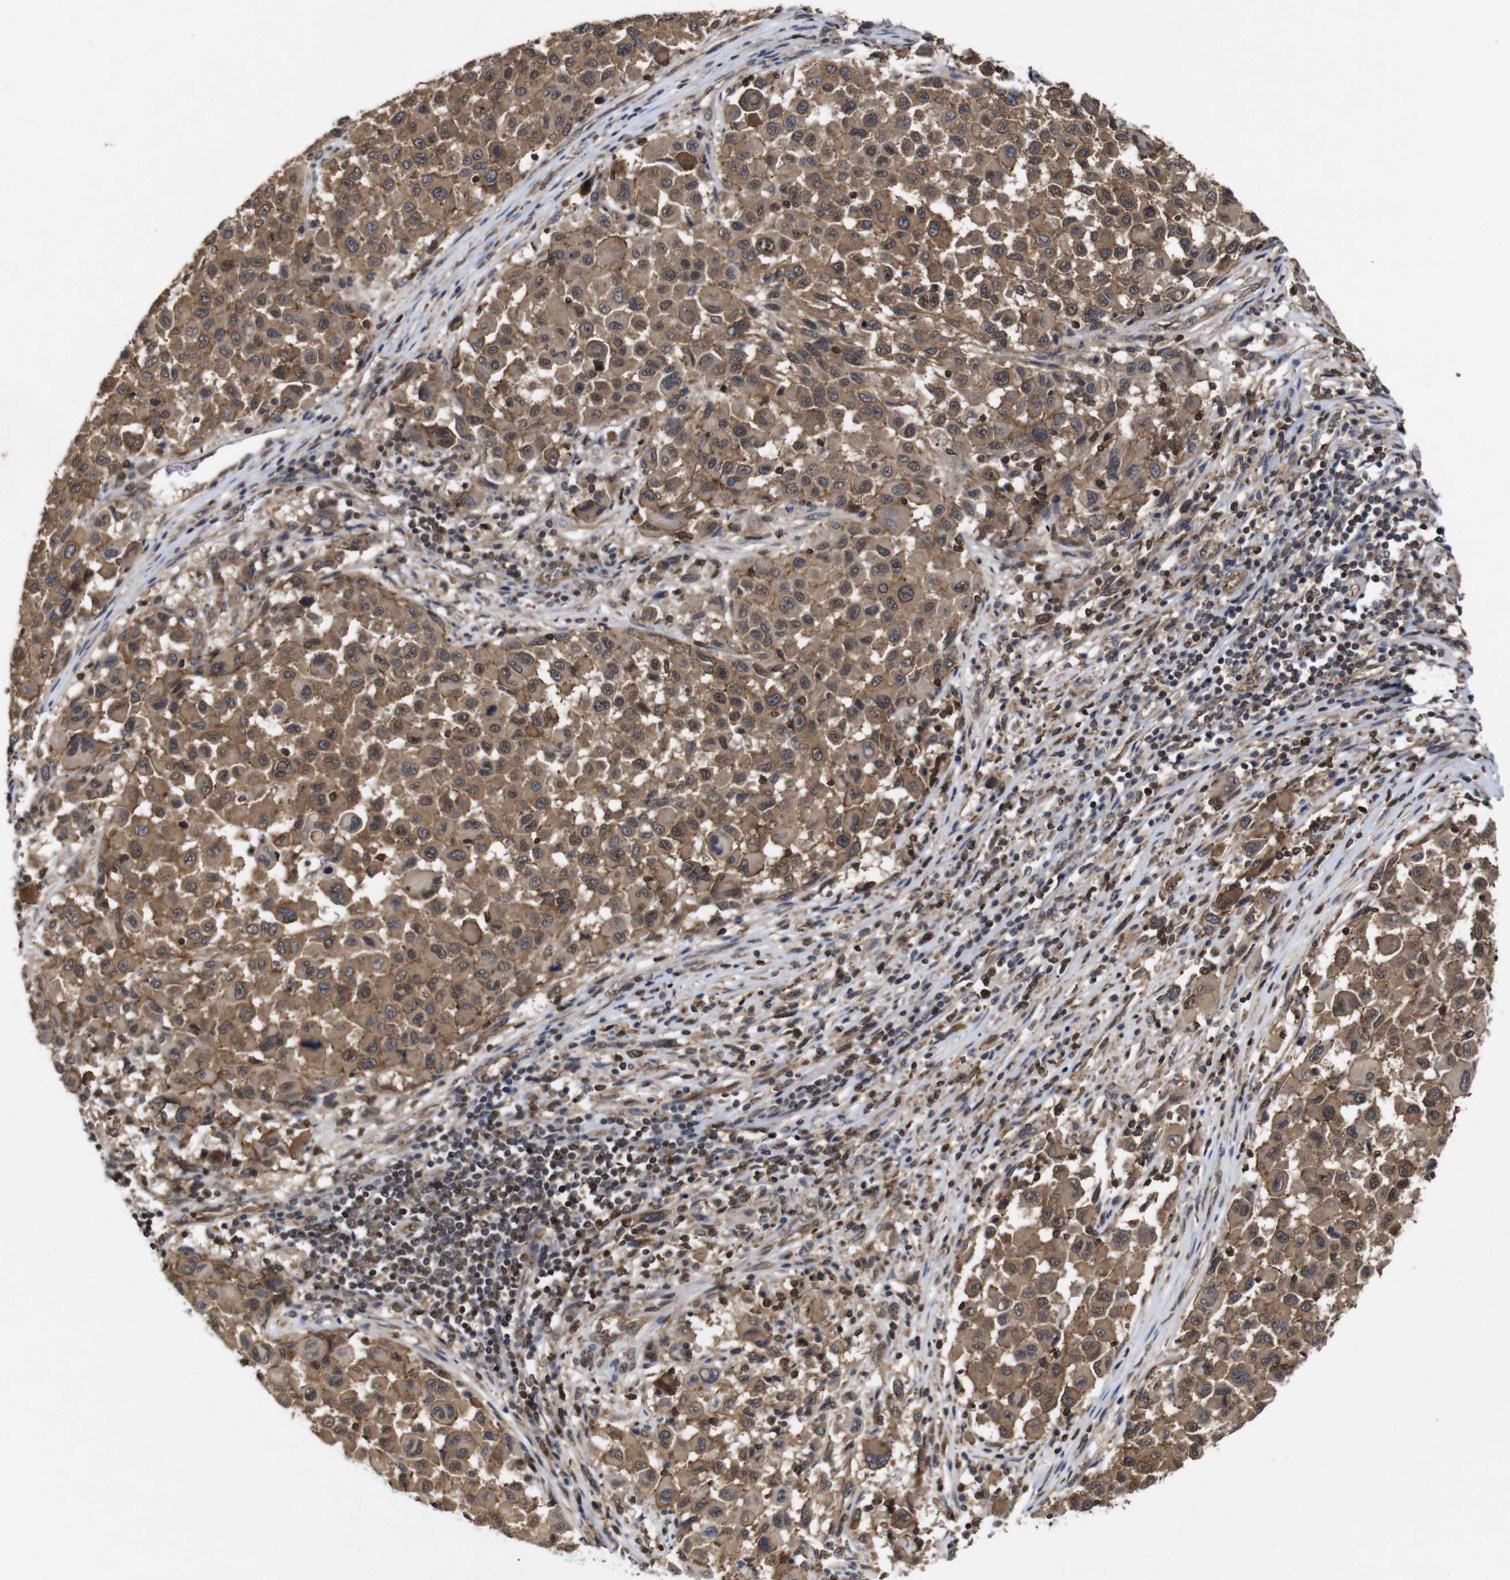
{"staining": {"intensity": "moderate", "quantity": ">75%", "location": "cytoplasmic/membranous"}, "tissue": "melanoma", "cell_type": "Tumor cells", "image_type": "cancer", "snomed": [{"axis": "morphology", "description": "Malignant melanoma, Metastatic site"}, {"axis": "topography", "description": "Lymph node"}], "caption": "Tumor cells reveal medium levels of moderate cytoplasmic/membranous expression in approximately >75% of cells in human malignant melanoma (metastatic site).", "gene": "NANOS1", "patient": {"sex": "male", "age": 61}}